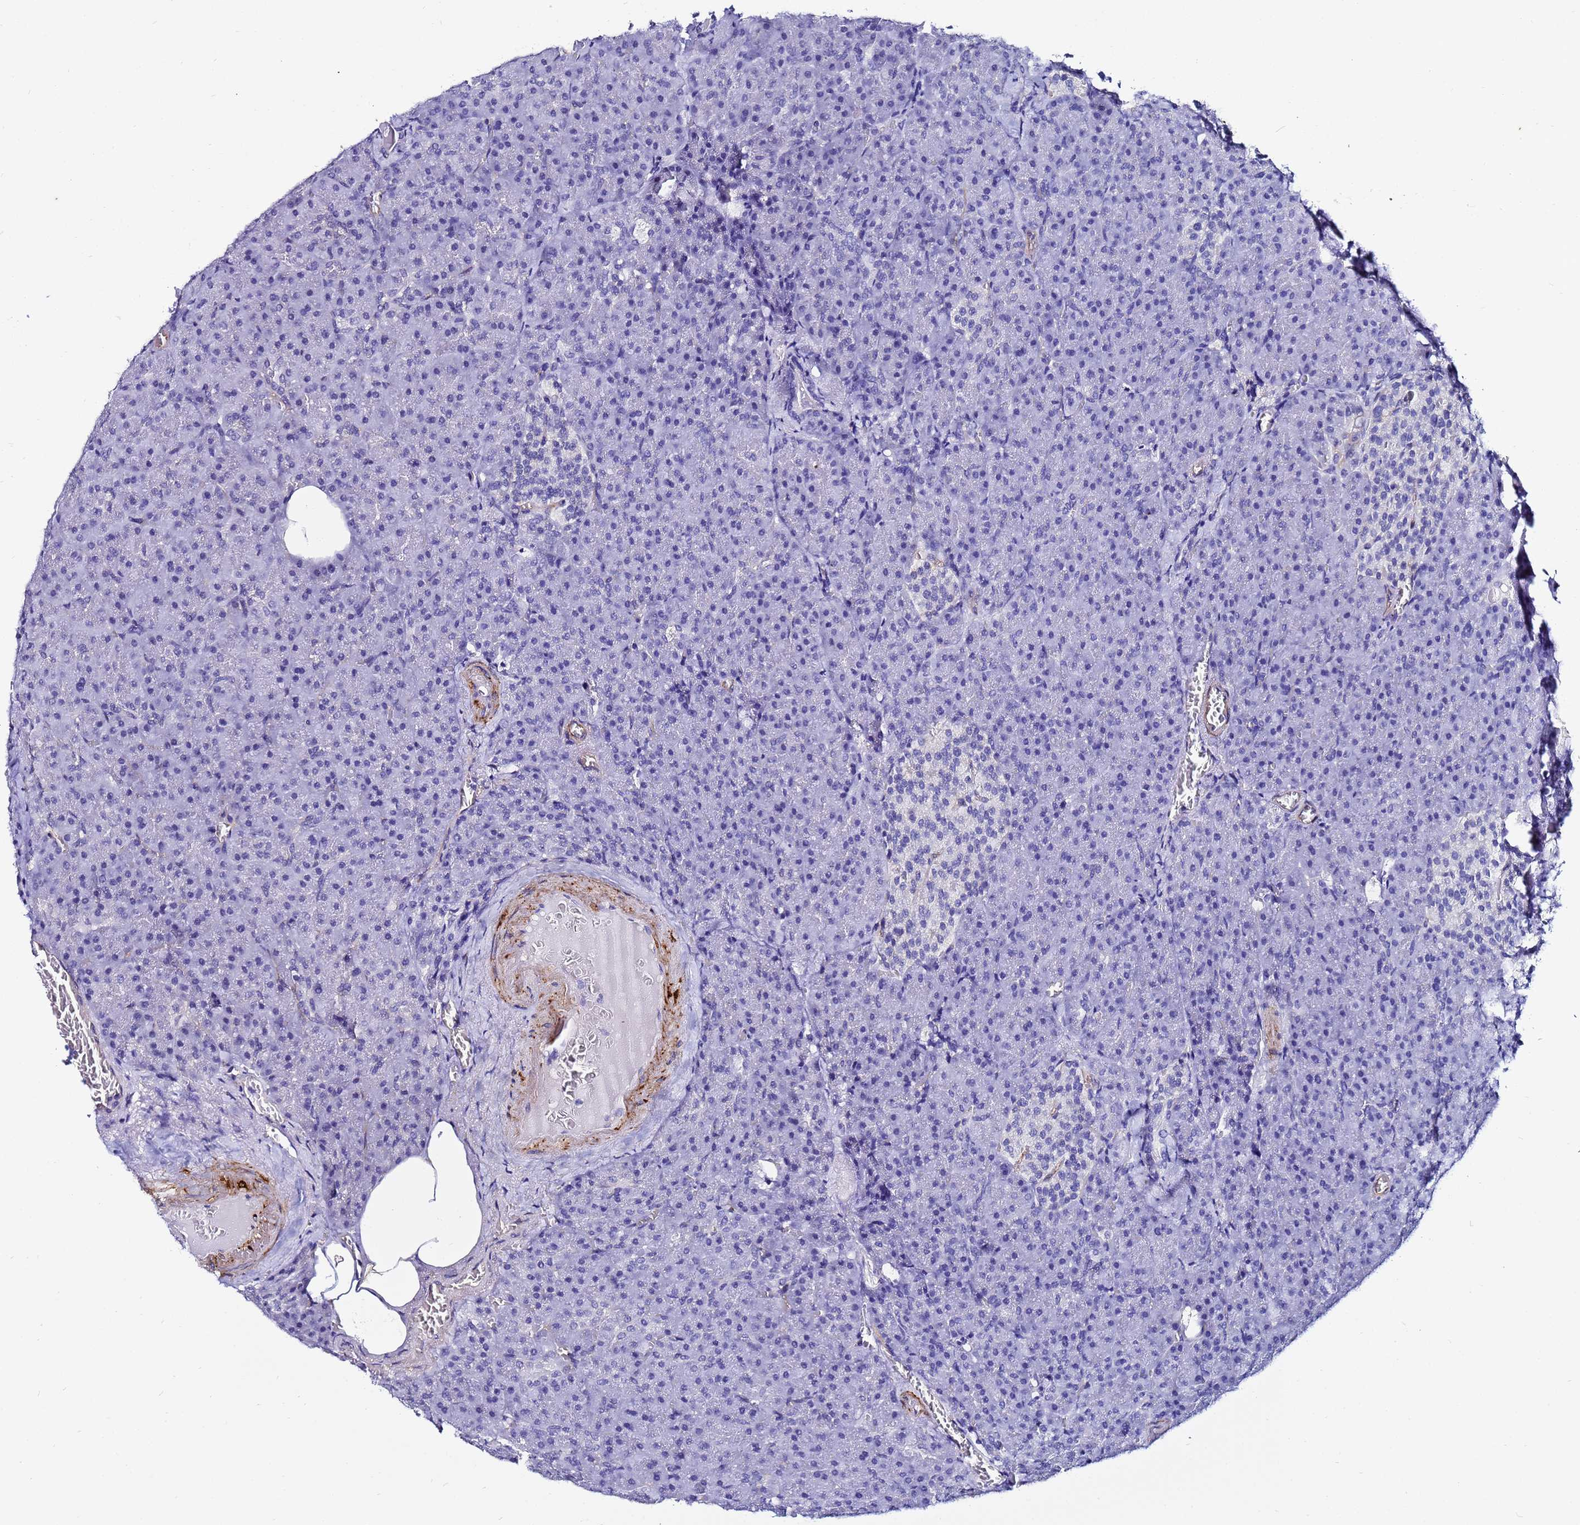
{"staining": {"intensity": "negative", "quantity": "none", "location": "none"}, "tissue": "pancreas", "cell_type": "Exocrine glandular cells", "image_type": "normal", "snomed": [{"axis": "morphology", "description": "Normal tissue, NOS"}, {"axis": "topography", "description": "Pancreas"}], "caption": "The micrograph shows no significant staining in exocrine glandular cells of pancreas.", "gene": "DEFB104A", "patient": {"sex": "female", "age": 74}}